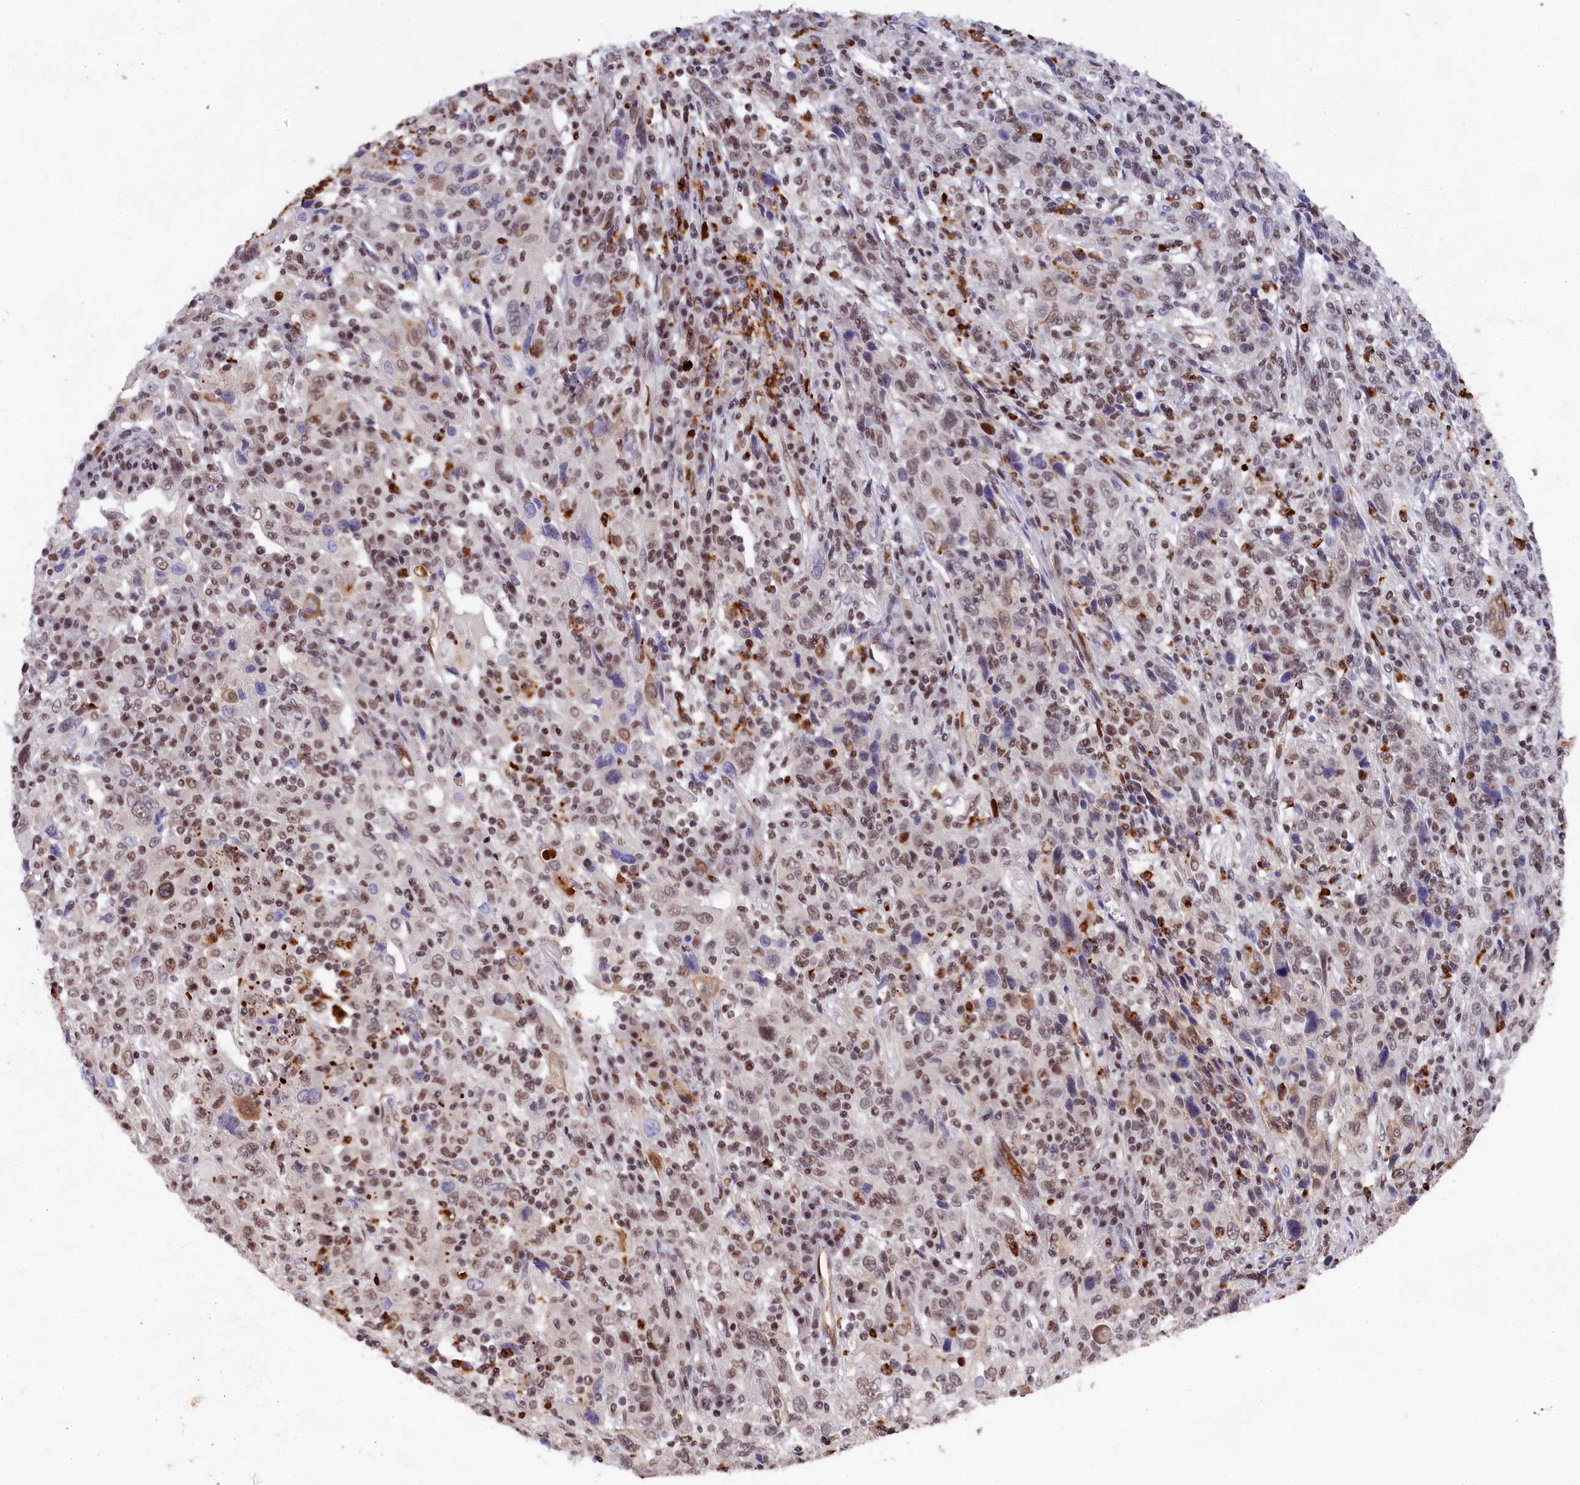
{"staining": {"intensity": "weak", "quantity": "25%-75%", "location": "nuclear"}, "tissue": "cervical cancer", "cell_type": "Tumor cells", "image_type": "cancer", "snomed": [{"axis": "morphology", "description": "Squamous cell carcinoma, NOS"}, {"axis": "topography", "description": "Cervix"}], "caption": "Weak nuclear protein staining is appreciated in about 25%-75% of tumor cells in cervical cancer (squamous cell carcinoma).", "gene": "ADIG", "patient": {"sex": "female", "age": 46}}